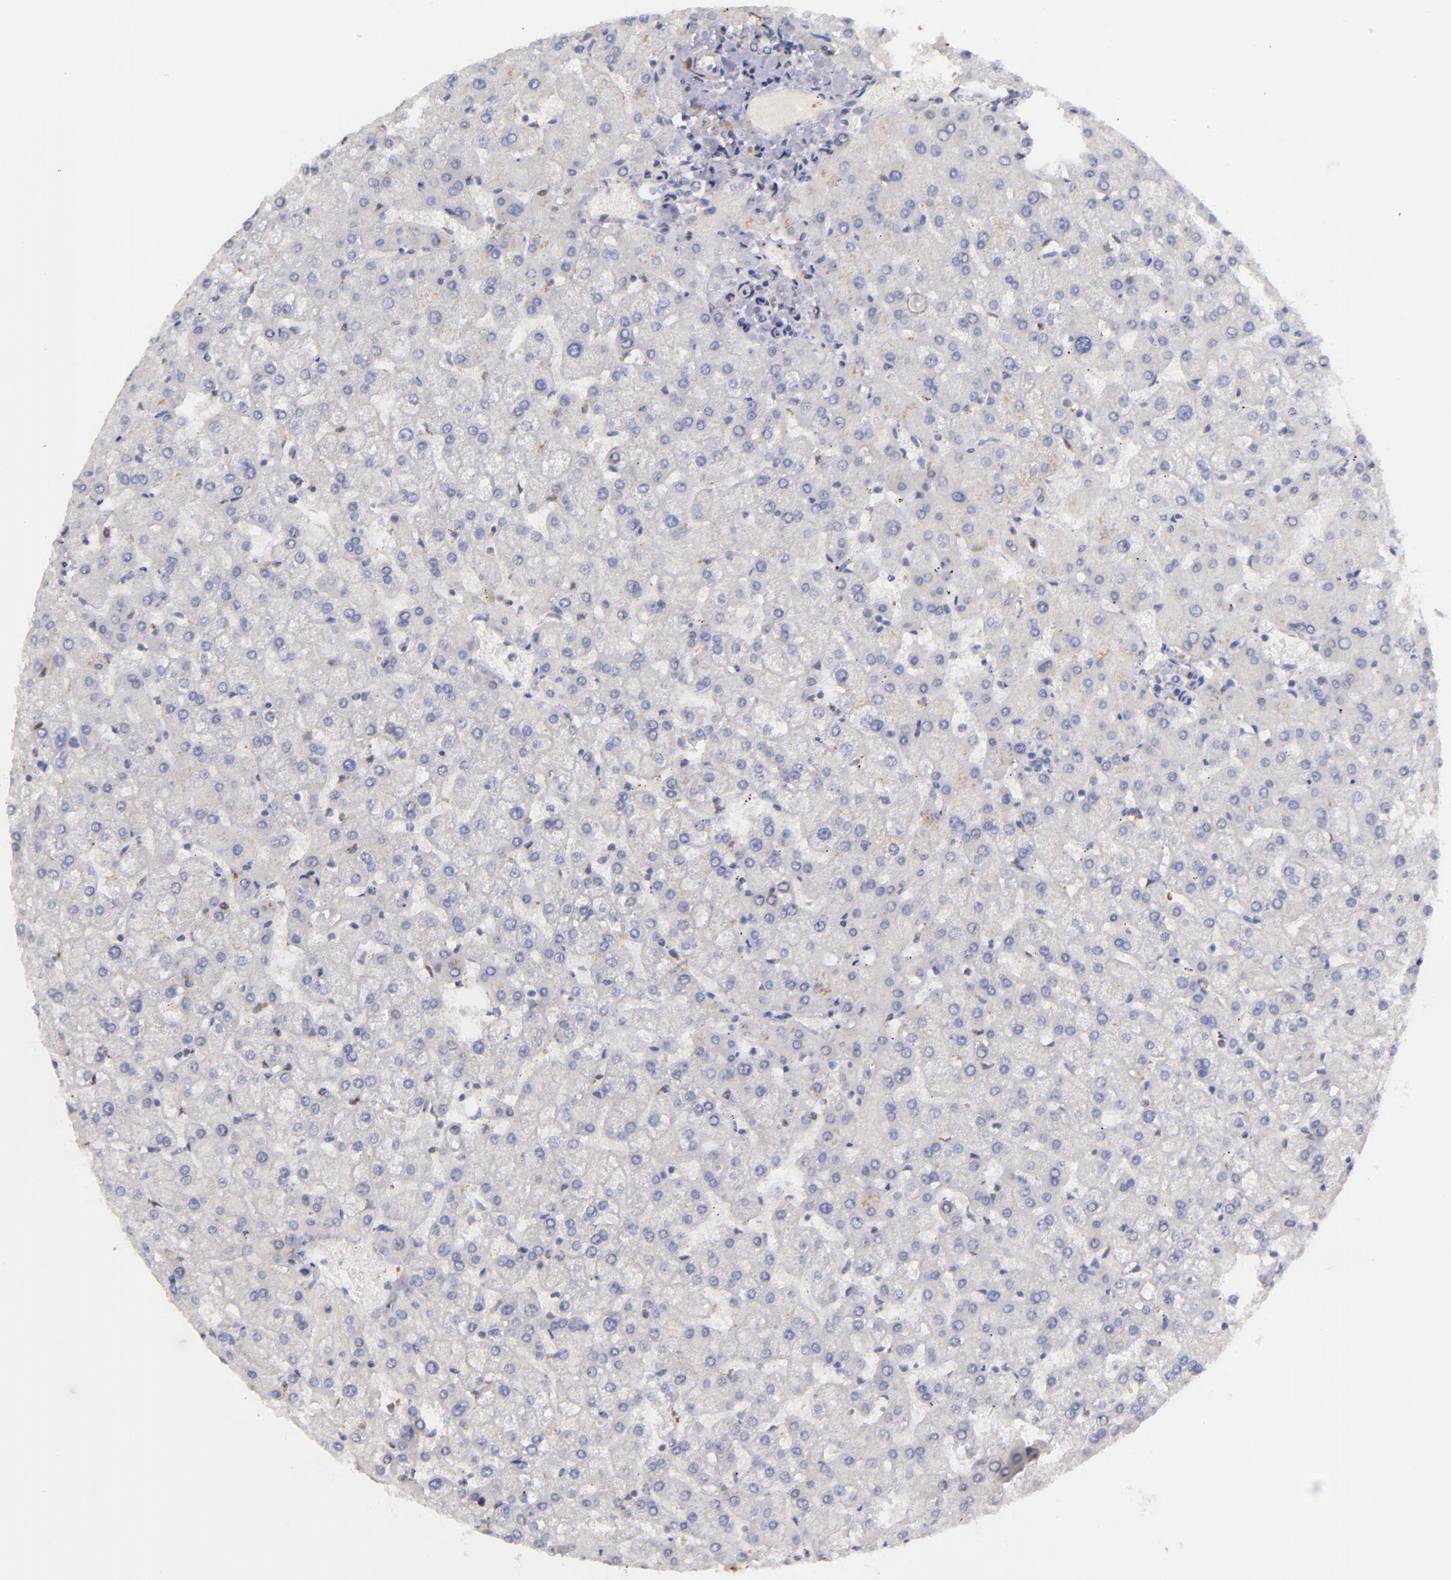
{"staining": {"intensity": "negative", "quantity": "none", "location": "none"}, "tissue": "liver", "cell_type": "Cholangiocytes", "image_type": "normal", "snomed": [{"axis": "morphology", "description": "Normal tissue, NOS"}, {"axis": "topography", "description": "Liver"}], "caption": "Photomicrograph shows no significant protein positivity in cholangiocytes of normal liver. Nuclei are stained in blue.", "gene": "IDH3G", "patient": {"sex": "female", "age": 32}}